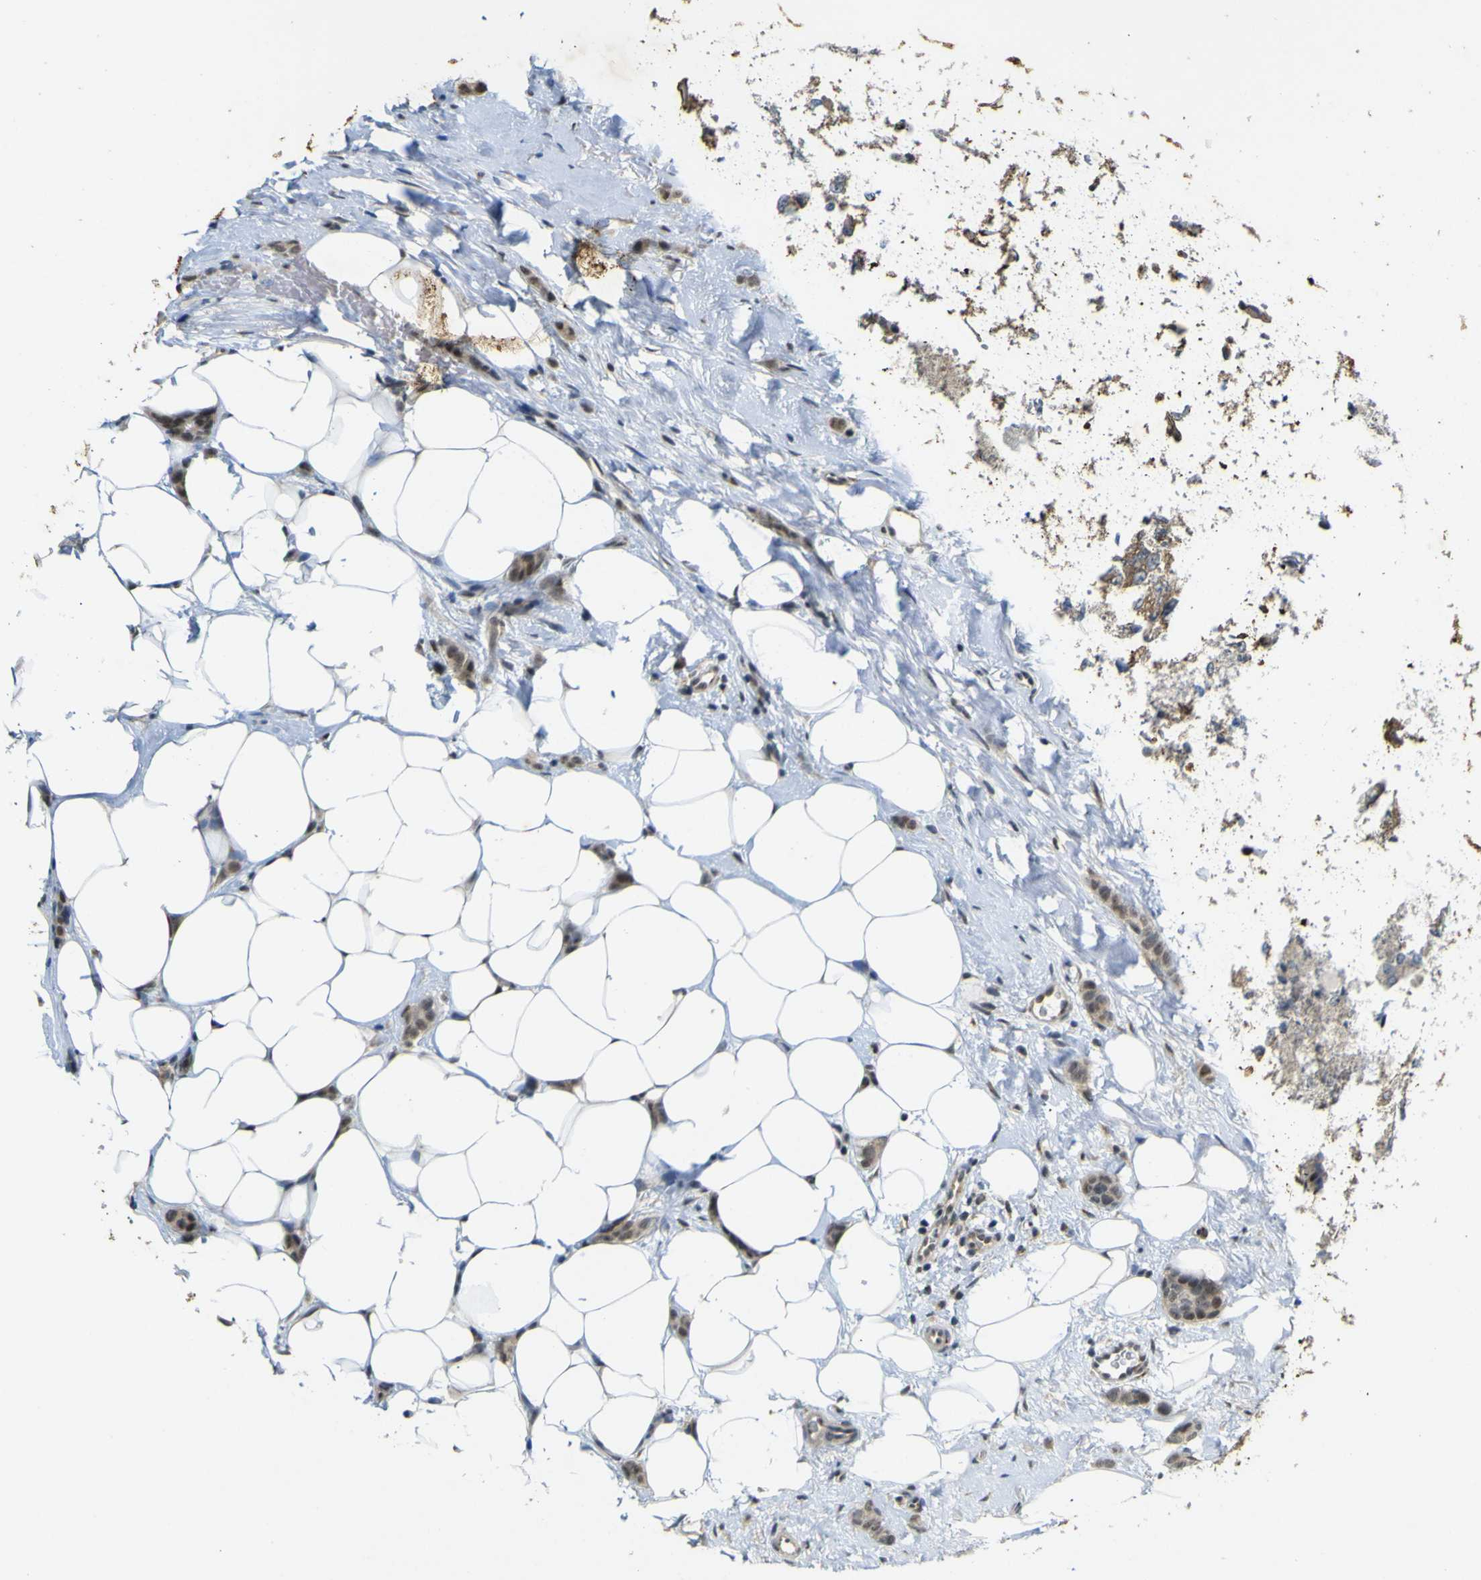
{"staining": {"intensity": "weak", "quantity": "25%-75%", "location": "cytoplasmic/membranous"}, "tissue": "breast cancer", "cell_type": "Tumor cells", "image_type": "cancer", "snomed": [{"axis": "morphology", "description": "Lobular carcinoma"}, {"axis": "topography", "description": "Skin"}, {"axis": "topography", "description": "Breast"}], "caption": "A brown stain shows weak cytoplasmic/membranous positivity of a protein in human breast cancer (lobular carcinoma) tumor cells.", "gene": "IGF2R", "patient": {"sex": "female", "age": 46}}